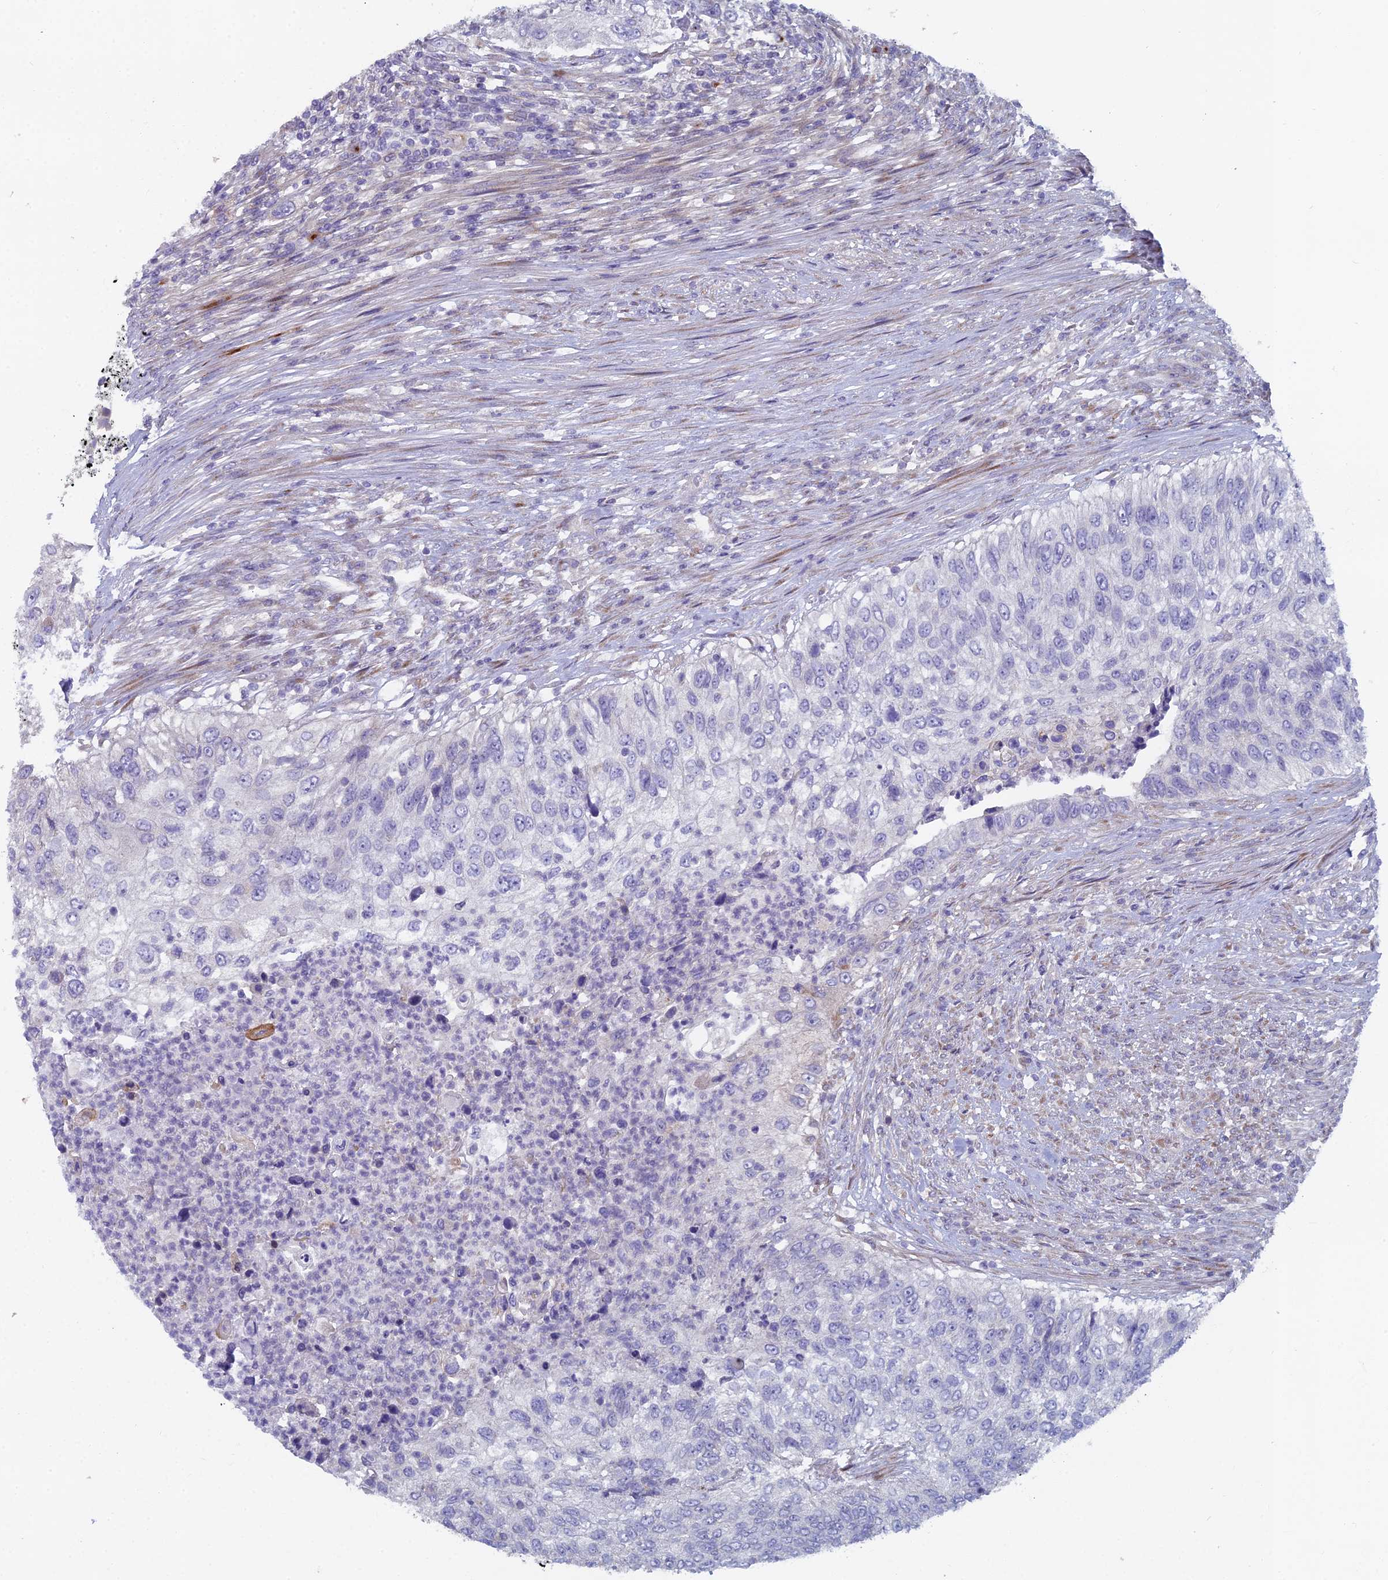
{"staining": {"intensity": "negative", "quantity": "none", "location": "none"}, "tissue": "urothelial cancer", "cell_type": "Tumor cells", "image_type": "cancer", "snomed": [{"axis": "morphology", "description": "Urothelial carcinoma, High grade"}, {"axis": "topography", "description": "Urinary bladder"}], "caption": "Tumor cells show no significant expression in urothelial cancer.", "gene": "B9D2", "patient": {"sex": "female", "age": 60}}